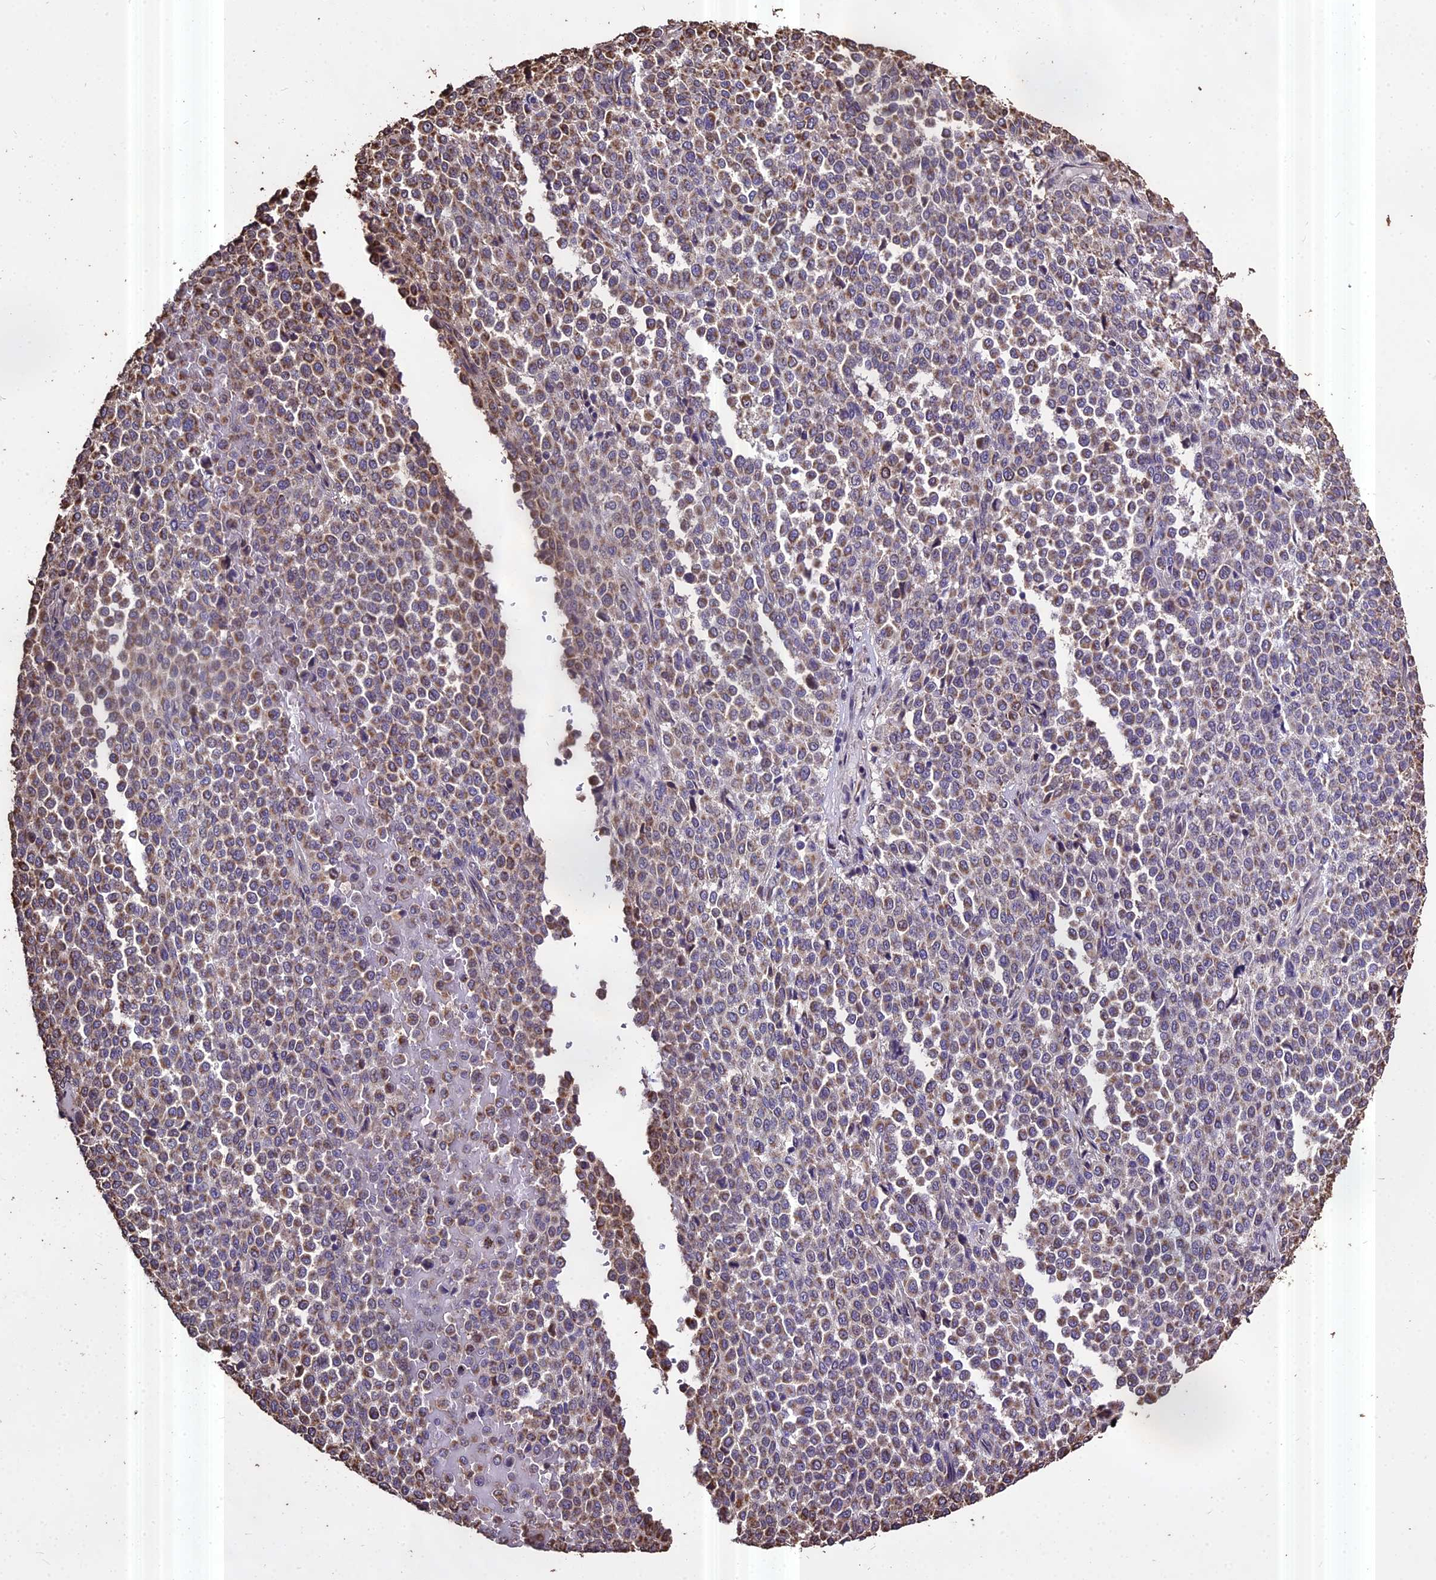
{"staining": {"intensity": "weak", "quantity": "<25%", "location": "cytoplasmic/membranous"}, "tissue": "melanoma", "cell_type": "Tumor cells", "image_type": "cancer", "snomed": [{"axis": "morphology", "description": "Malignant melanoma, Metastatic site"}, {"axis": "topography", "description": "Pancreas"}], "caption": "The image reveals no significant expression in tumor cells of malignant melanoma (metastatic site).", "gene": "PGPEP1L", "patient": {"sex": "female", "age": 30}}